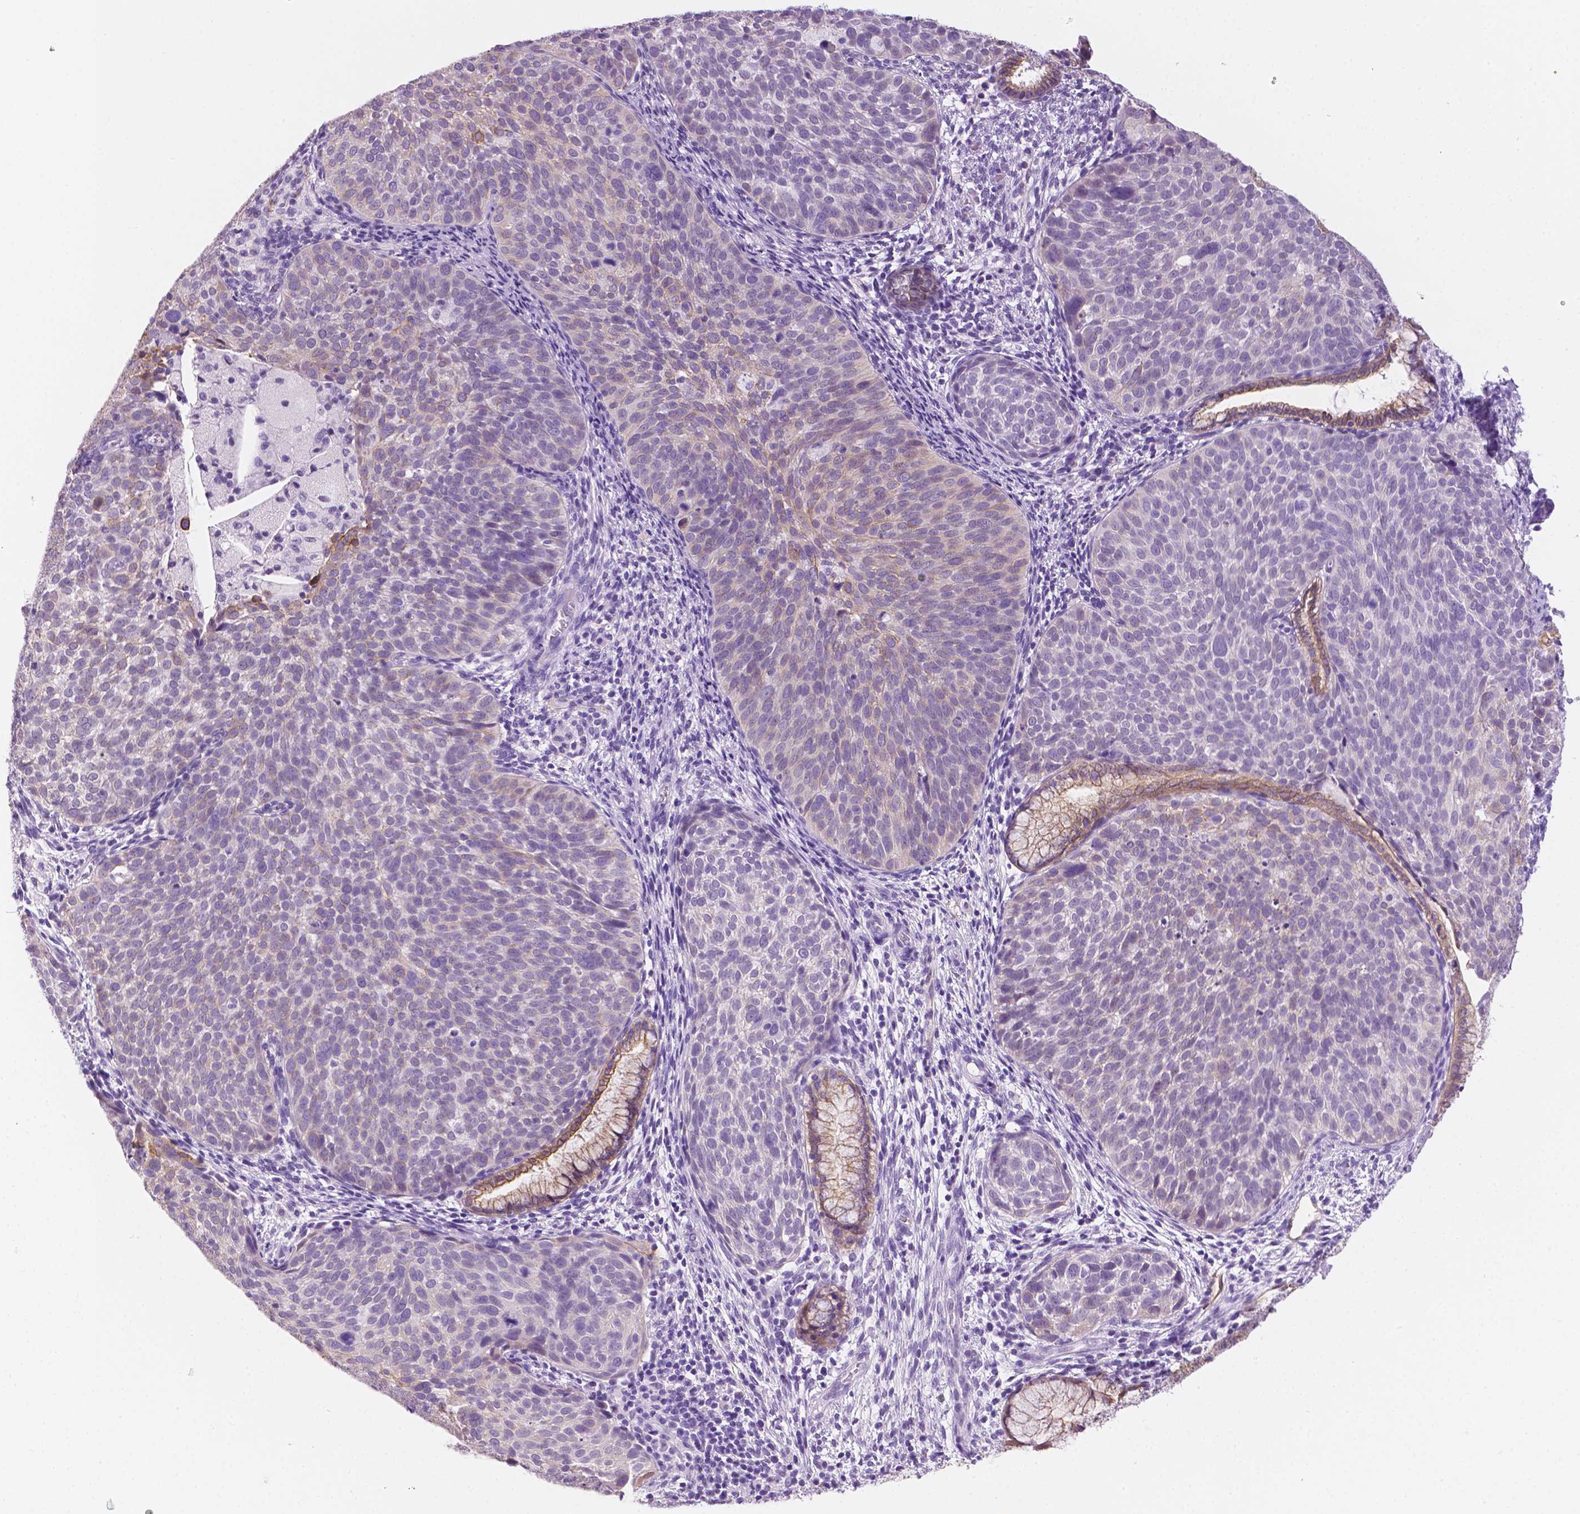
{"staining": {"intensity": "weak", "quantity": "<25%", "location": "cytoplasmic/membranous"}, "tissue": "cervical cancer", "cell_type": "Tumor cells", "image_type": "cancer", "snomed": [{"axis": "morphology", "description": "Squamous cell carcinoma, NOS"}, {"axis": "topography", "description": "Cervix"}], "caption": "Immunohistochemistry micrograph of neoplastic tissue: squamous cell carcinoma (cervical) stained with DAB (3,3'-diaminobenzidine) exhibits no significant protein expression in tumor cells.", "gene": "PPL", "patient": {"sex": "female", "age": 39}}